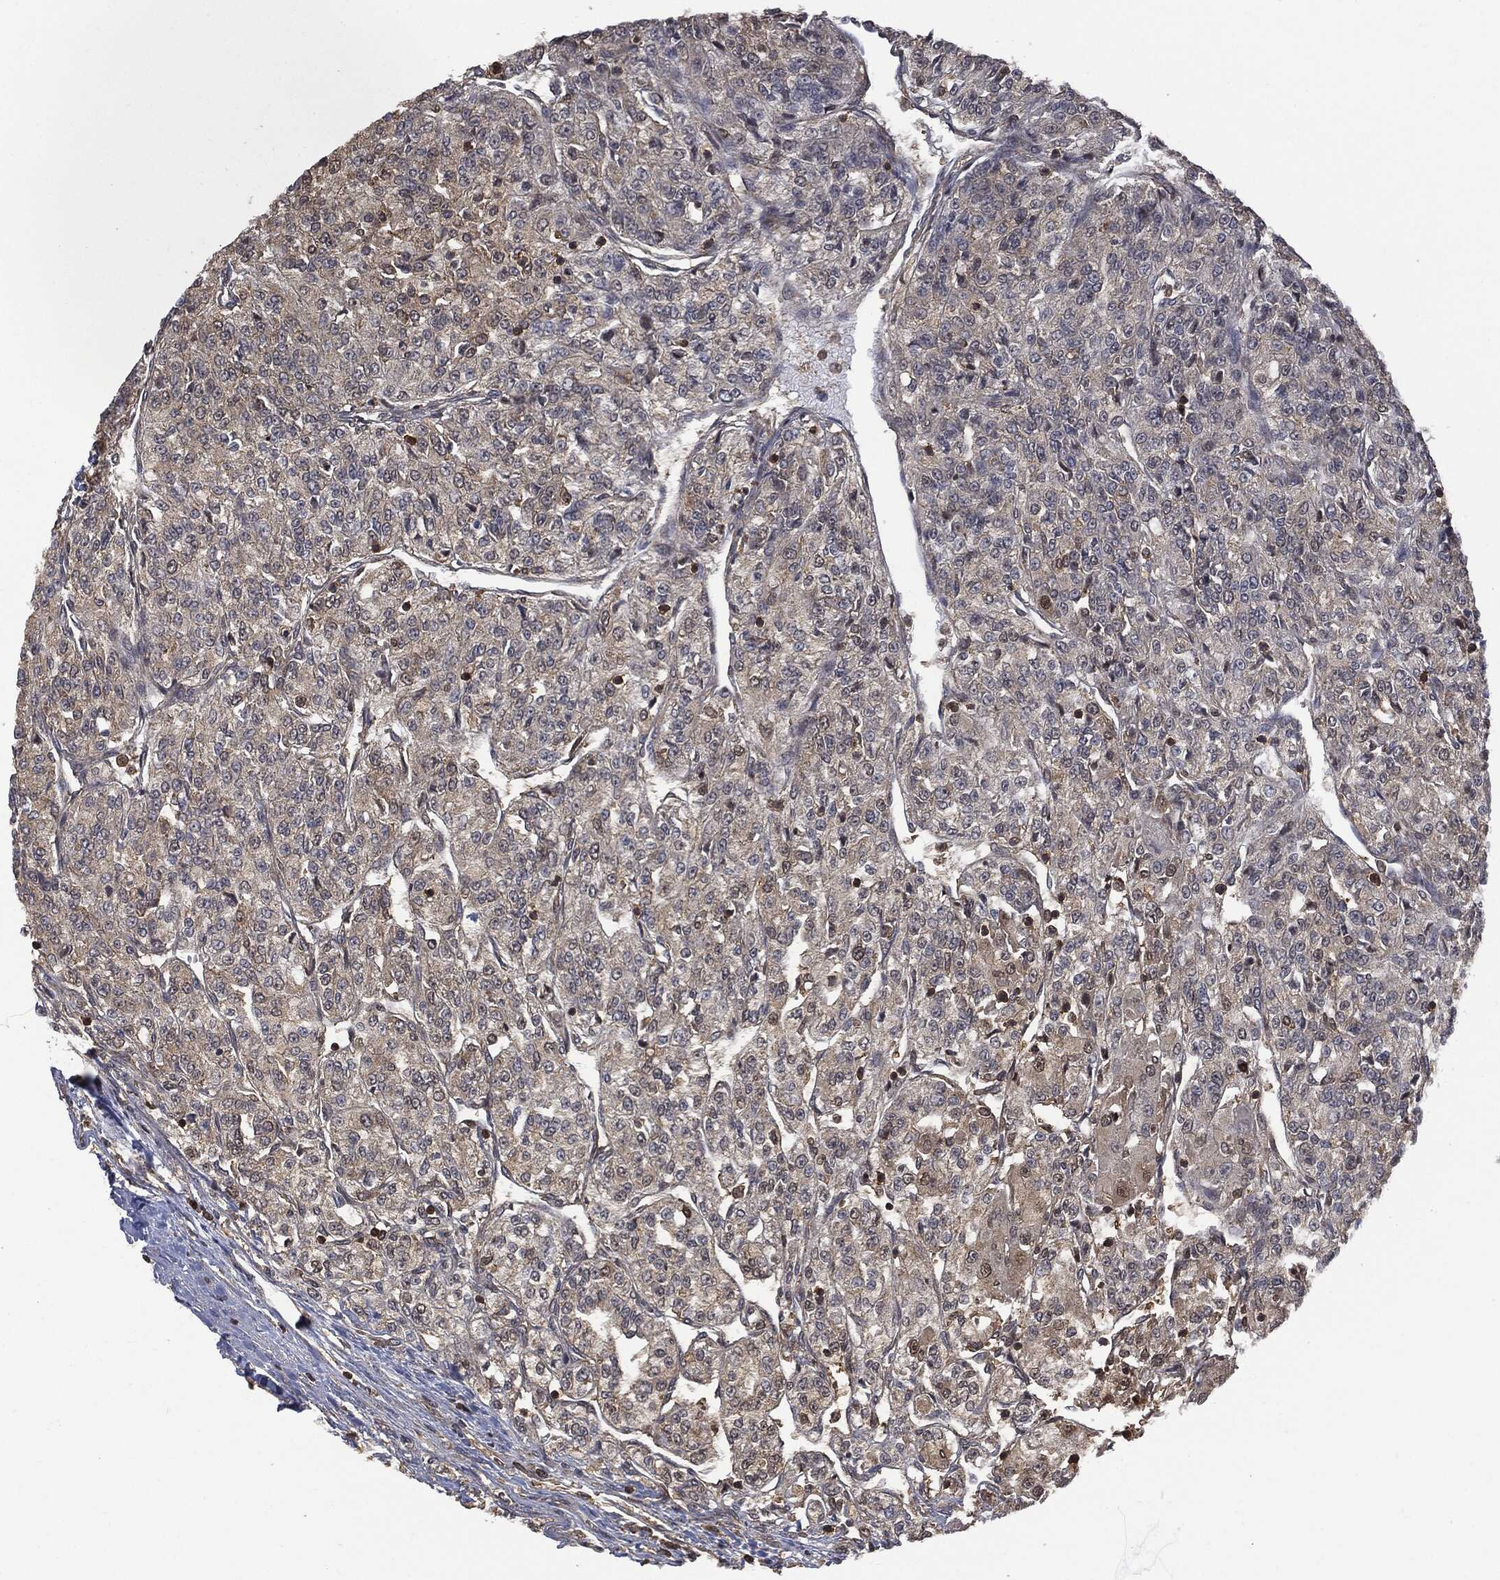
{"staining": {"intensity": "weak", "quantity": "<25%", "location": "cytoplasmic/membranous"}, "tissue": "renal cancer", "cell_type": "Tumor cells", "image_type": "cancer", "snomed": [{"axis": "morphology", "description": "Adenocarcinoma, NOS"}, {"axis": "topography", "description": "Kidney"}], "caption": "High magnification brightfield microscopy of renal cancer (adenocarcinoma) stained with DAB (3,3'-diaminobenzidine) (brown) and counterstained with hematoxylin (blue): tumor cells show no significant staining.", "gene": "PSMB10", "patient": {"sex": "female", "age": 63}}